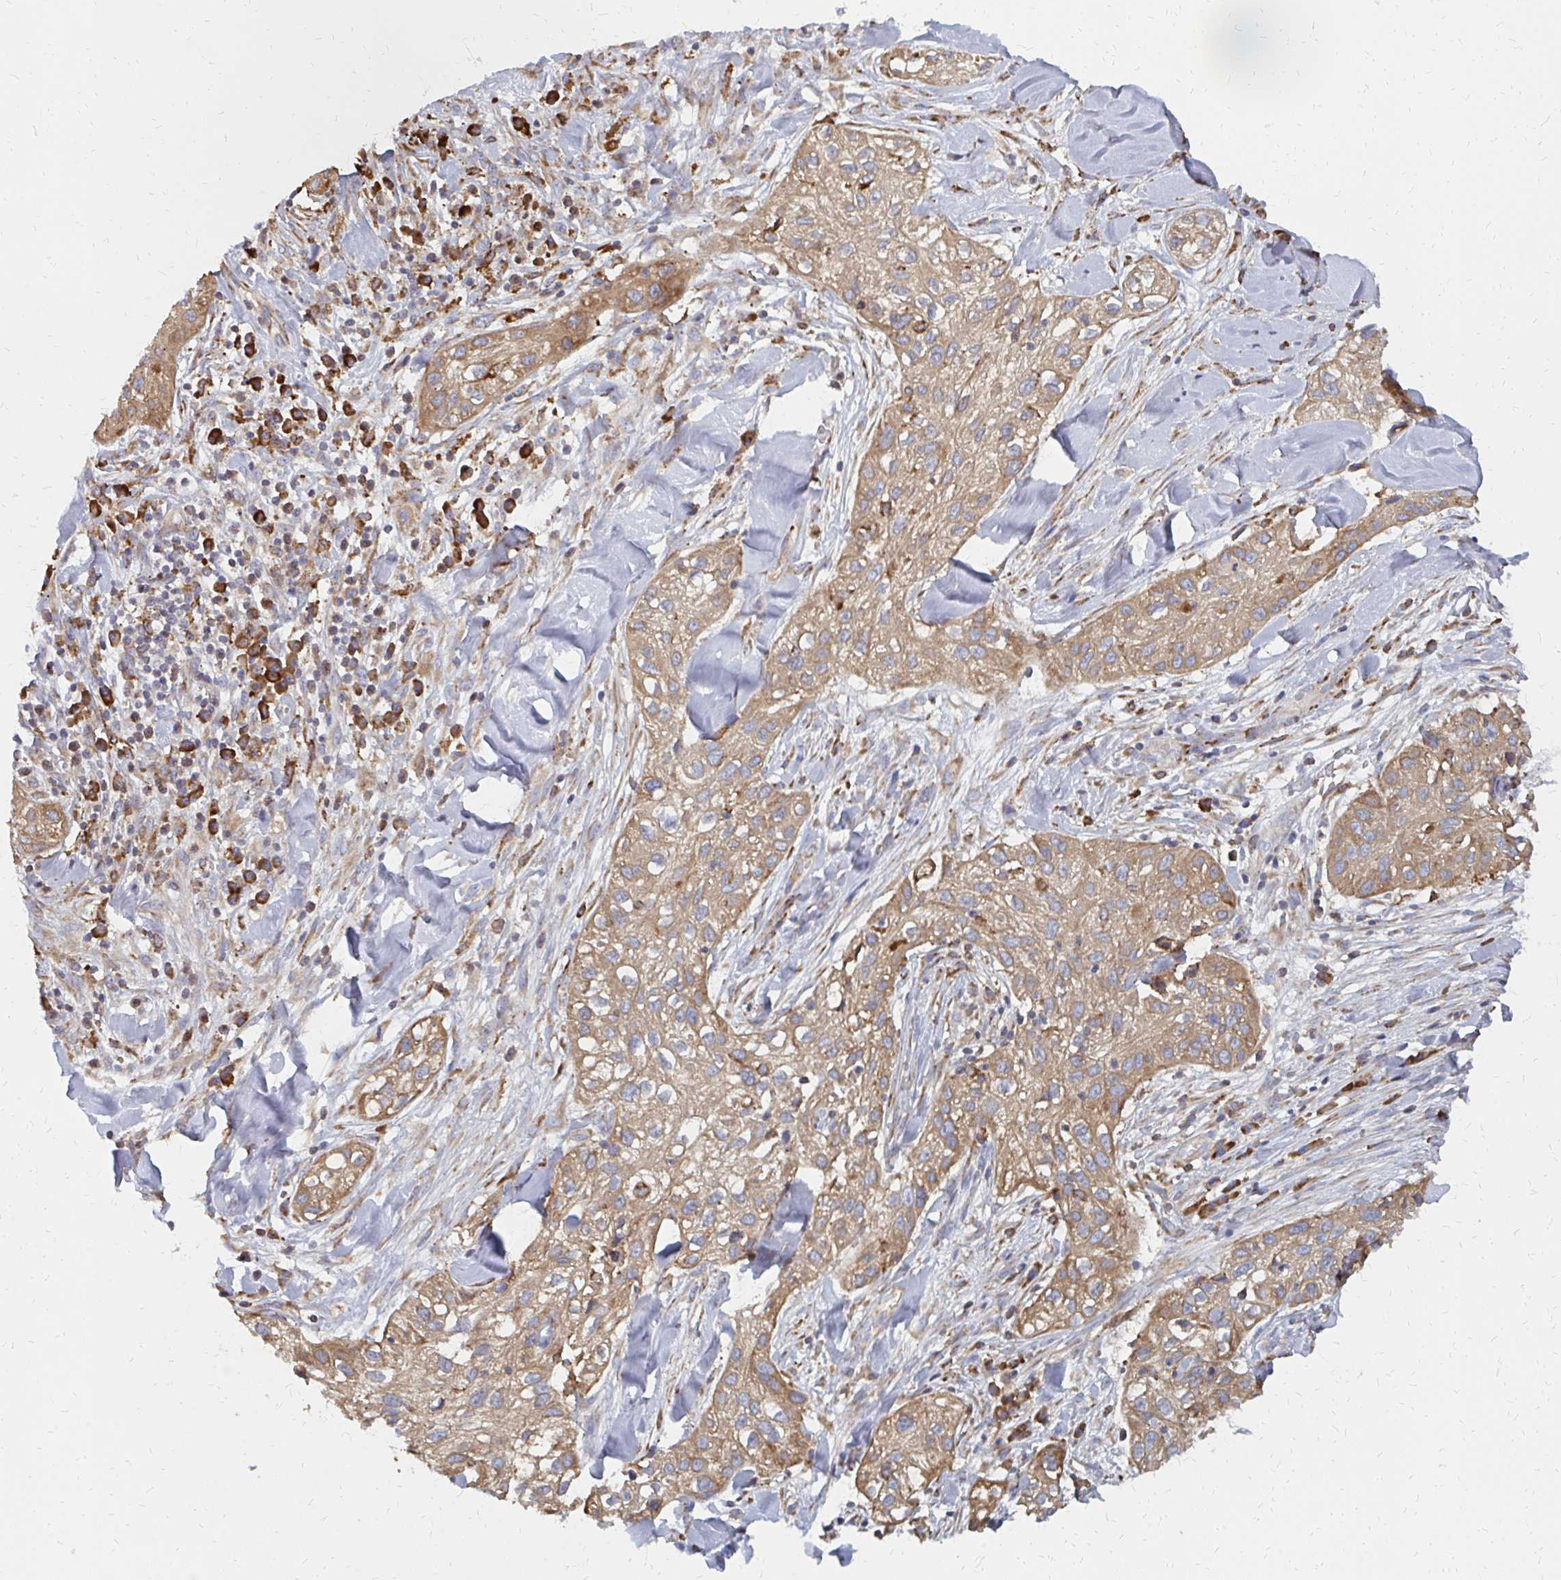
{"staining": {"intensity": "moderate", "quantity": ">75%", "location": "cytoplasmic/membranous"}, "tissue": "skin cancer", "cell_type": "Tumor cells", "image_type": "cancer", "snomed": [{"axis": "morphology", "description": "Squamous cell carcinoma, NOS"}, {"axis": "topography", "description": "Skin"}], "caption": "A medium amount of moderate cytoplasmic/membranous expression is appreciated in approximately >75% of tumor cells in skin cancer (squamous cell carcinoma) tissue. (brown staining indicates protein expression, while blue staining denotes nuclei).", "gene": "PPP1R13L", "patient": {"sex": "male", "age": 82}}